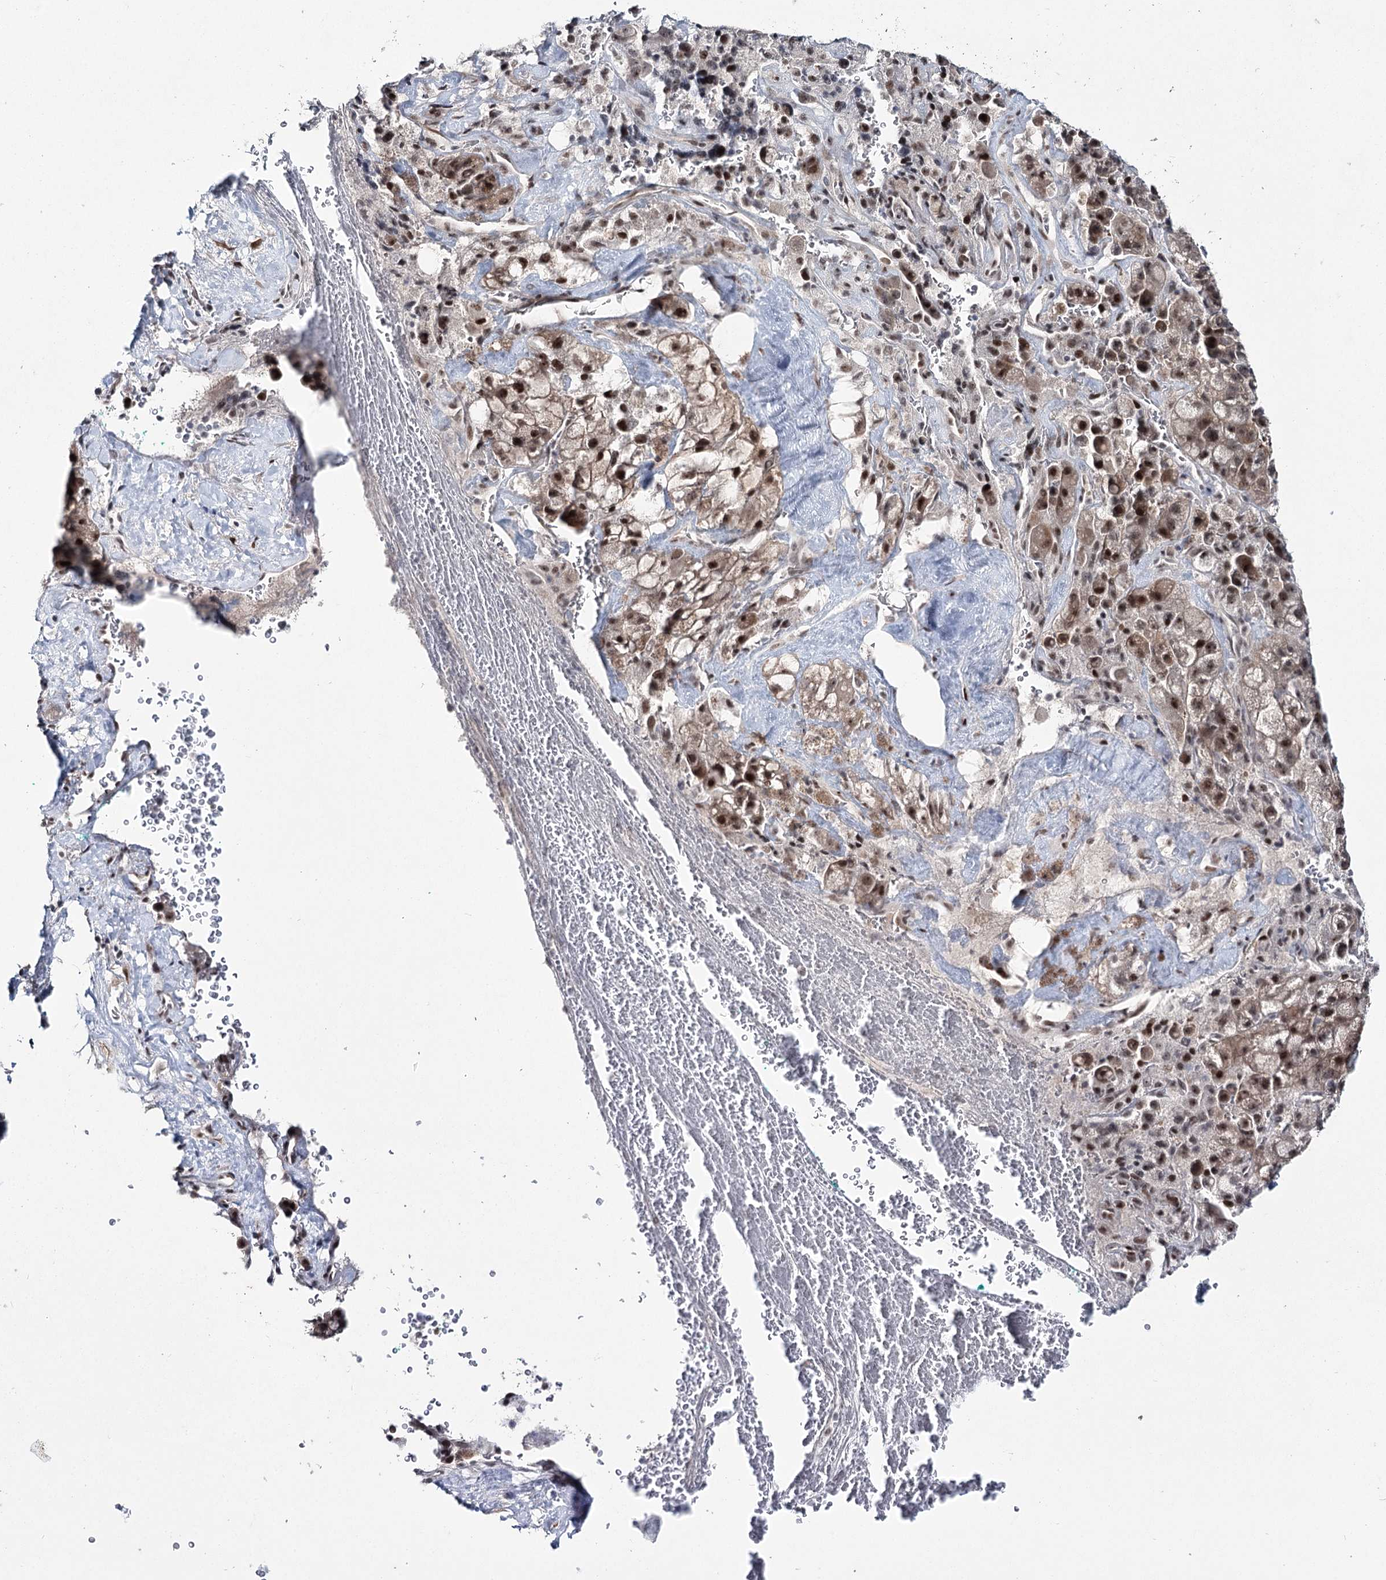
{"staining": {"intensity": "strong", "quantity": ">75%", "location": "nuclear"}, "tissue": "liver cancer", "cell_type": "Tumor cells", "image_type": "cancer", "snomed": [{"axis": "morphology", "description": "Normal tissue, NOS"}, {"axis": "morphology", "description": "Carcinoma, Hepatocellular, NOS"}, {"axis": "topography", "description": "Liver"}], "caption": "Strong nuclear positivity is appreciated in about >75% of tumor cells in liver hepatocellular carcinoma.", "gene": "SCAF8", "patient": {"sex": "male", "age": 57}}